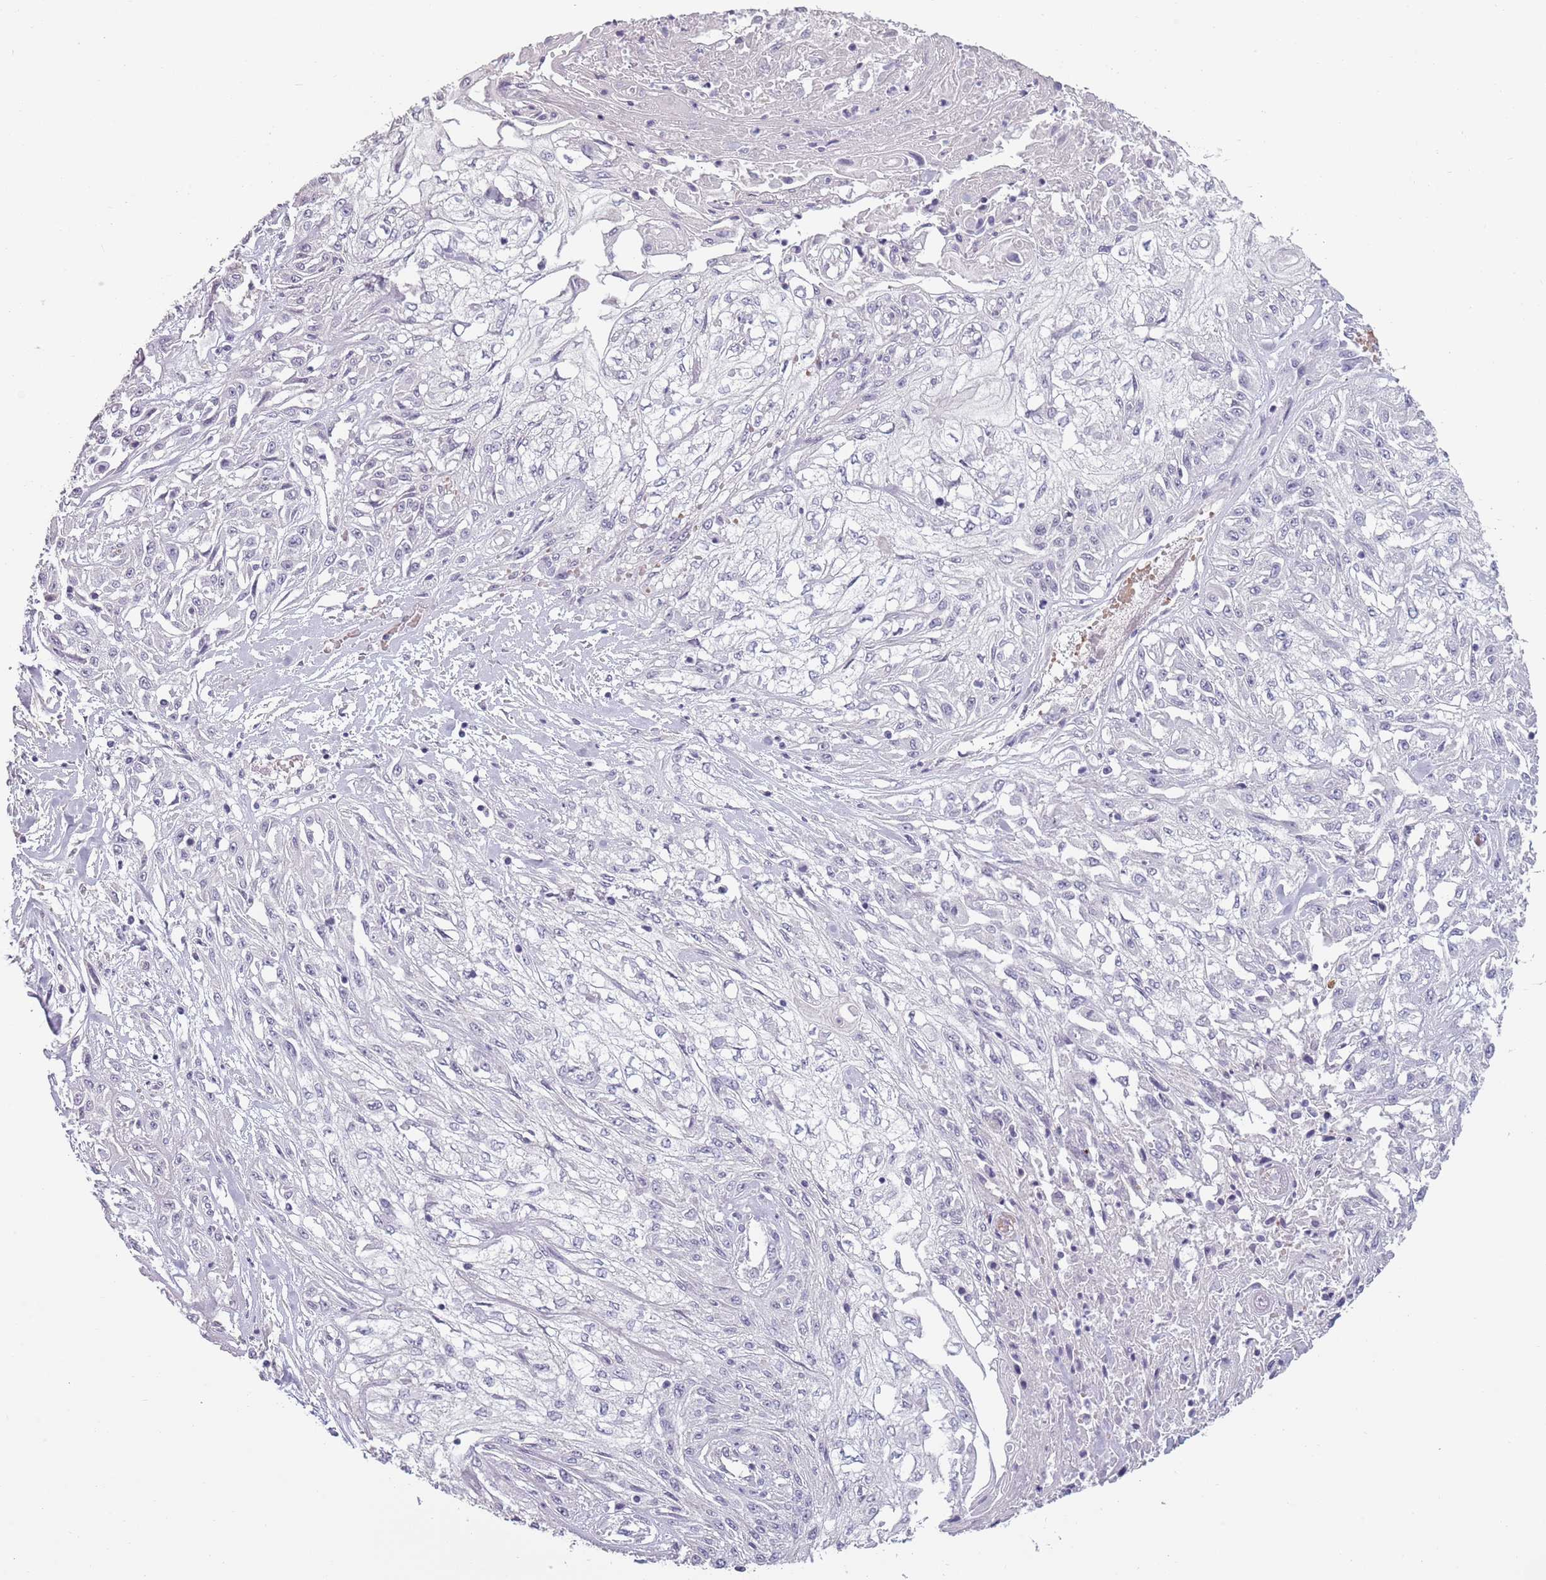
{"staining": {"intensity": "negative", "quantity": "none", "location": "none"}, "tissue": "skin cancer", "cell_type": "Tumor cells", "image_type": "cancer", "snomed": [{"axis": "morphology", "description": "Squamous cell carcinoma, NOS"}, {"axis": "morphology", "description": "Squamous cell carcinoma, metastatic, NOS"}, {"axis": "topography", "description": "Skin"}, {"axis": "topography", "description": "Lymph node"}], "caption": "The IHC image has no significant staining in tumor cells of skin squamous cell carcinoma tissue.", "gene": "PIEZO1", "patient": {"sex": "male", "age": 75}}